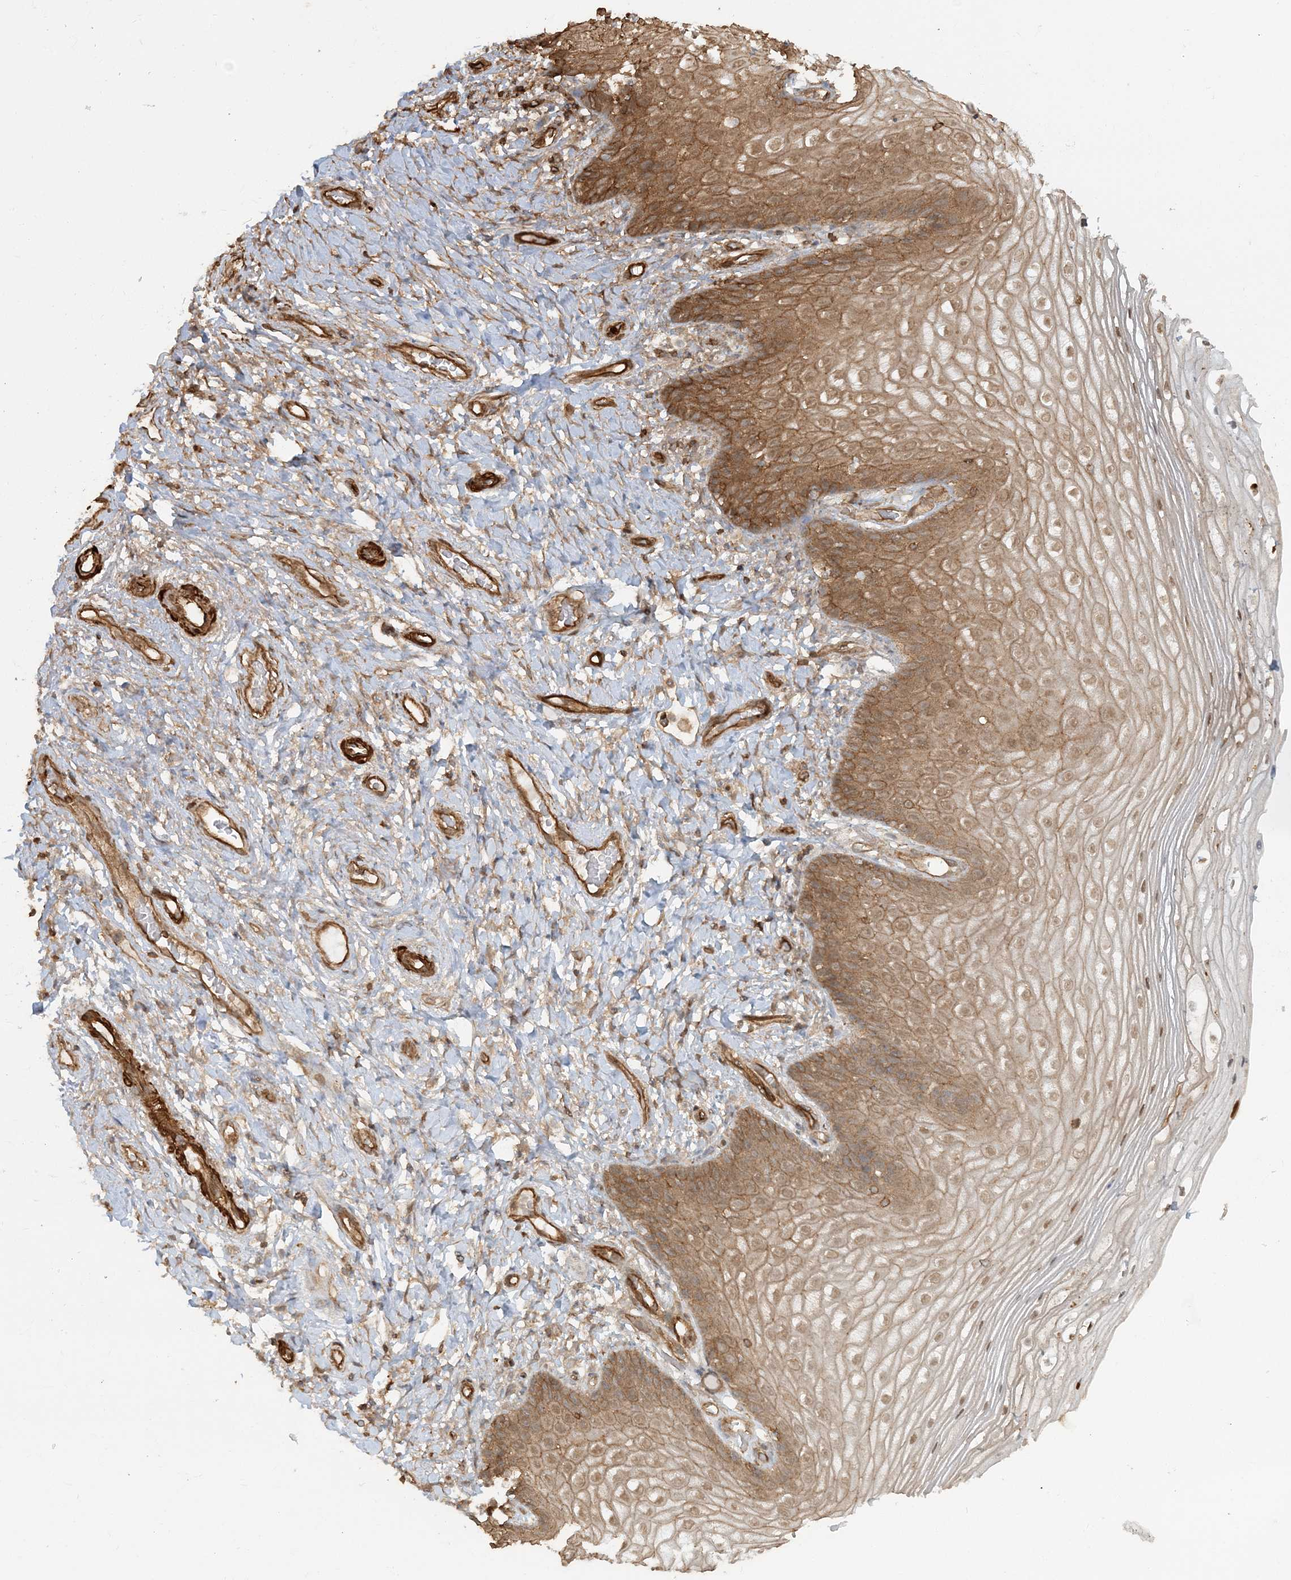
{"staining": {"intensity": "moderate", "quantity": ">75%", "location": "cytoplasmic/membranous,nuclear"}, "tissue": "vagina", "cell_type": "Squamous epithelial cells", "image_type": "normal", "snomed": [{"axis": "morphology", "description": "Normal tissue, NOS"}, {"axis": "topography", "description": "Vagina"}], "caption": "A brown stain highlights moderate cytoplasmic/membranous,nuclear staining of a protein in squamous epithelial cells of benign vagina.", "gene": "DSTN", "patient": {"sex": "female", "age": 60}}